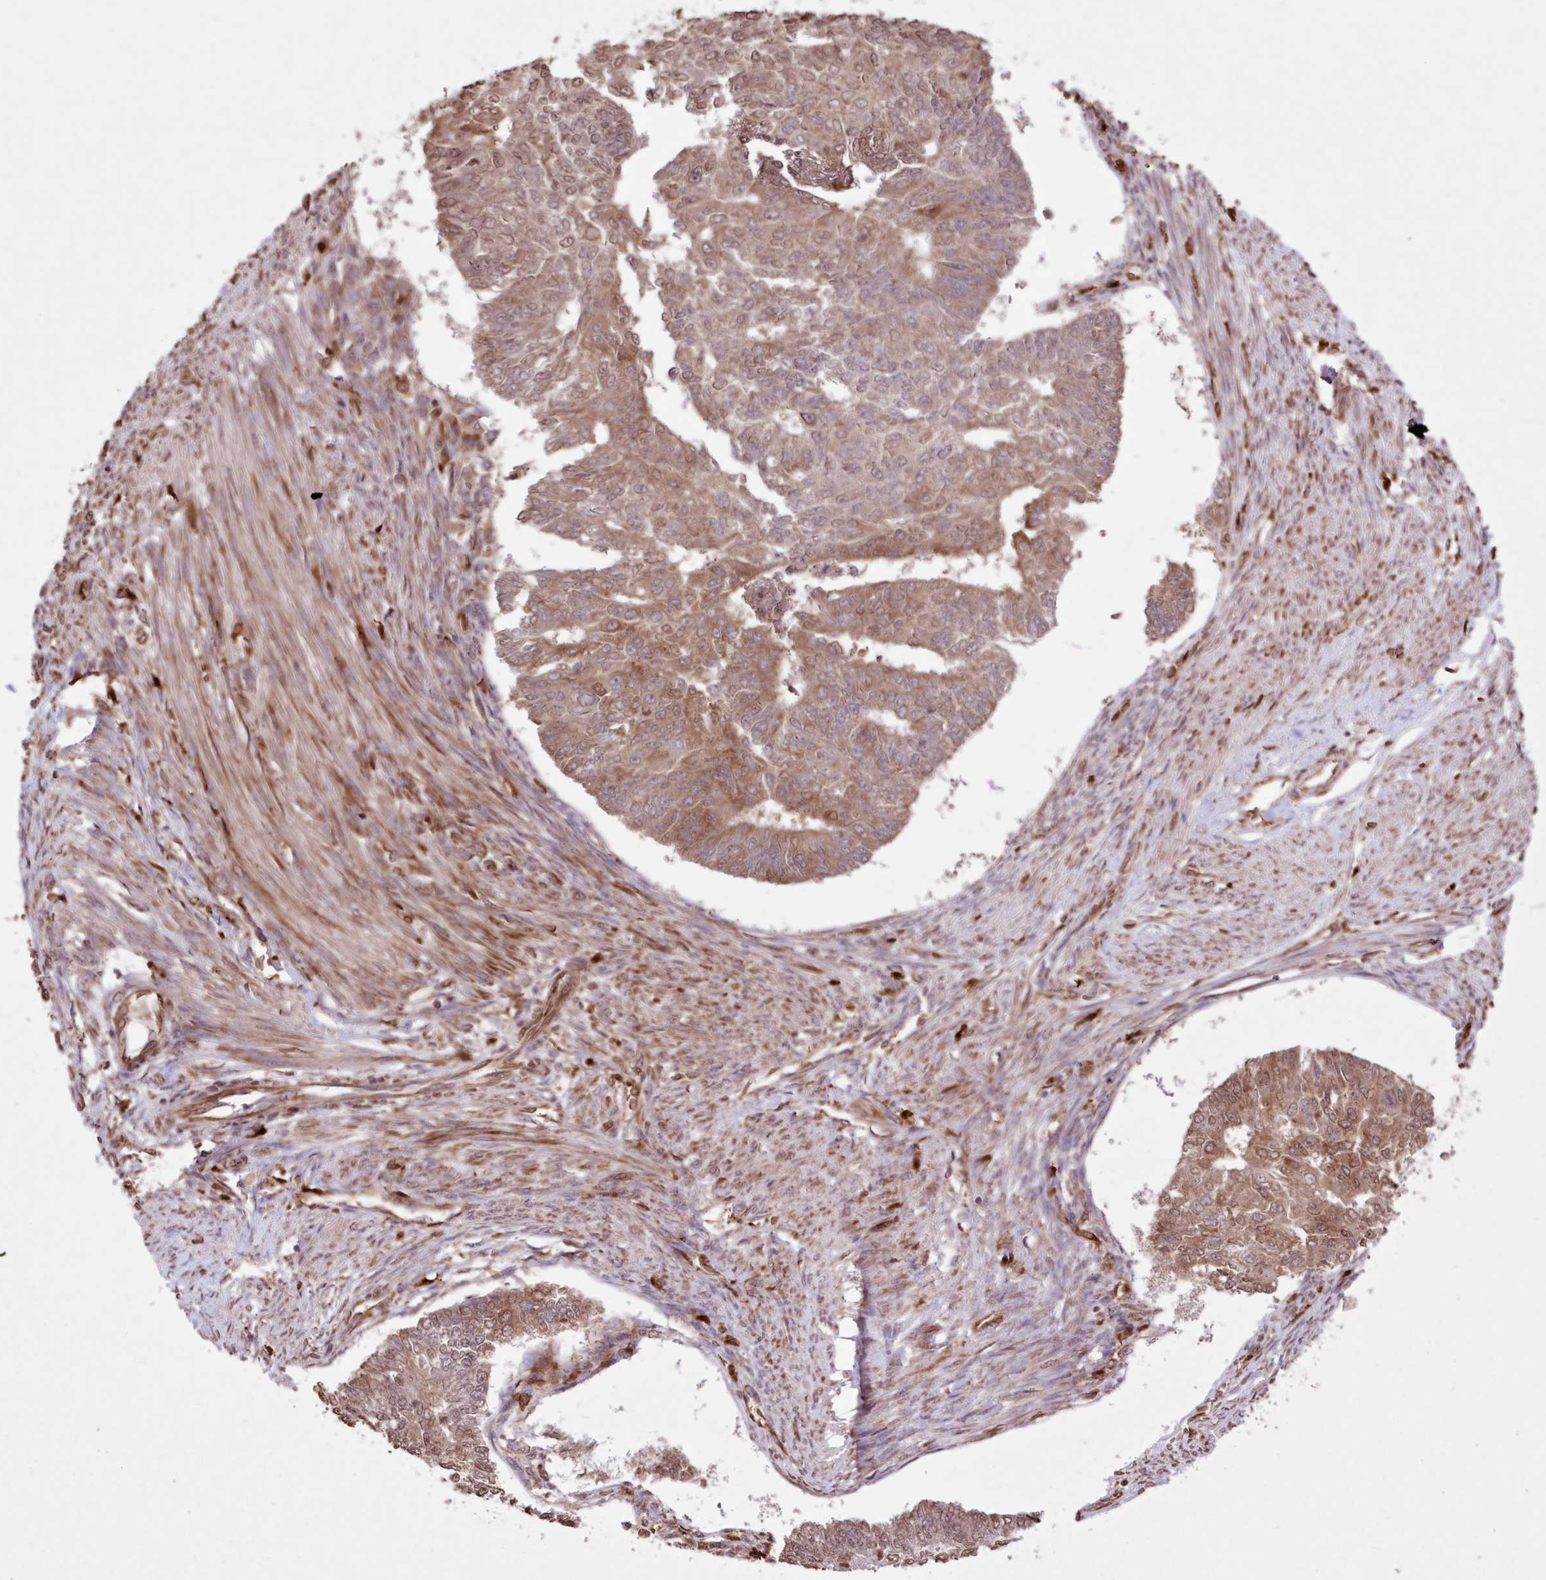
{"staining": {"intensity": "moderate", "quantity": ">75%", "location": "cytoplasmic/membranous,nuclear"}, "tissue": "endometrial cancer", "cell_type": "Tumor cells", "image_type": "cancer", "snomed": [{"axis": "morphology", "description": "Adenocarcinoma, NOS"}, {"axis": "topography", "description": "Endometrium"}], "caption": "DAB immunohistochemical staining of endometrial cancer (adenocarcinoma) exhibits moderate cytoplasmic/membranous and nuclear protein expression in approximately >75% of tumor cells.", "gene": "FCHO2", "patient": {"sex": "female", "age": 32}}